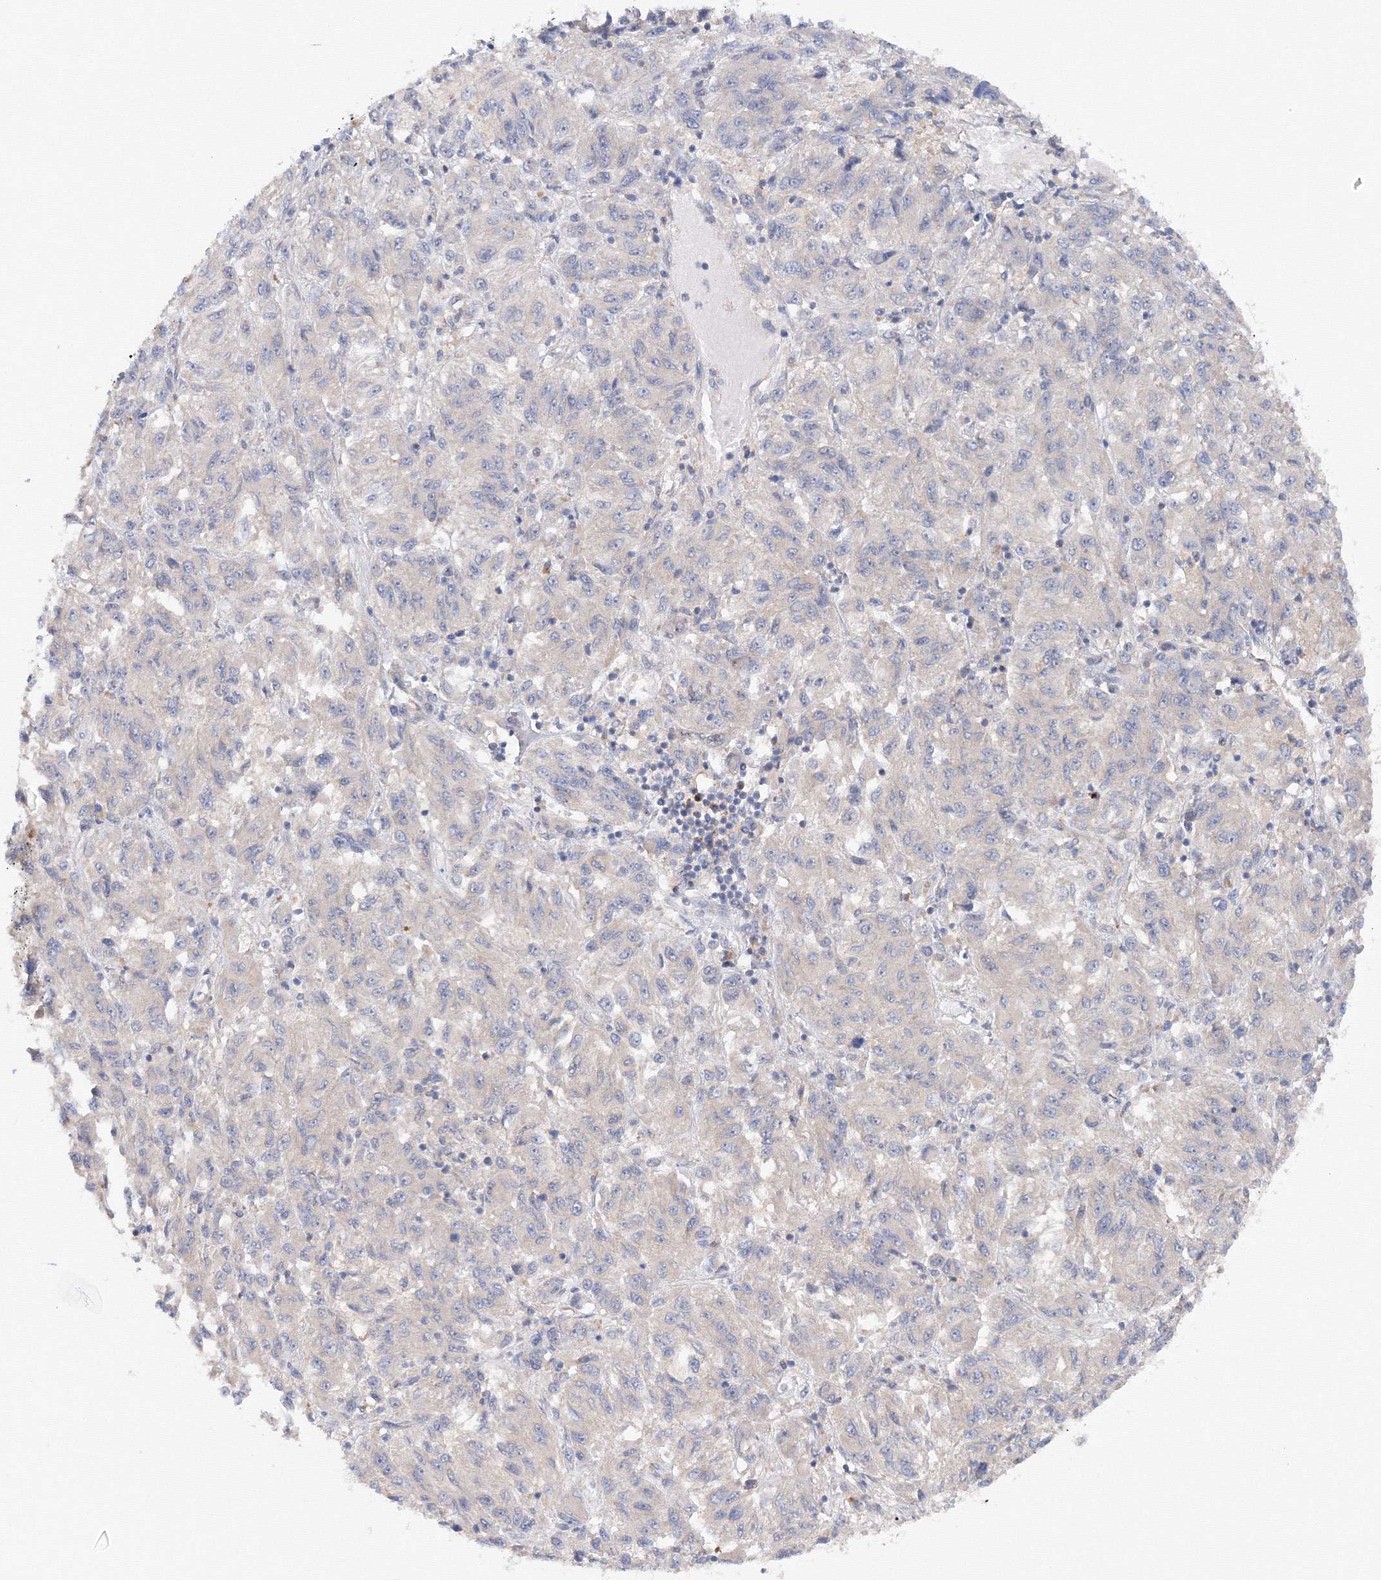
{"staining": {"intensity": "negative", "quantity": "none", "location": "none"}, "tissue": "melanoma", "cell_type": "Tumor cells", "image_type": "cancer", "snomed": [{"axis": "morphology", "description": "Malignant melanoma, Metastatic site"}, {"axis": "topography", "description": "Lung"}], "caption": "Protein analysis of melanoma exhibits no significant positivity in tumor cells.", "gene": "DIS3L2", "patient": {"sex": "male", "age": 64}}